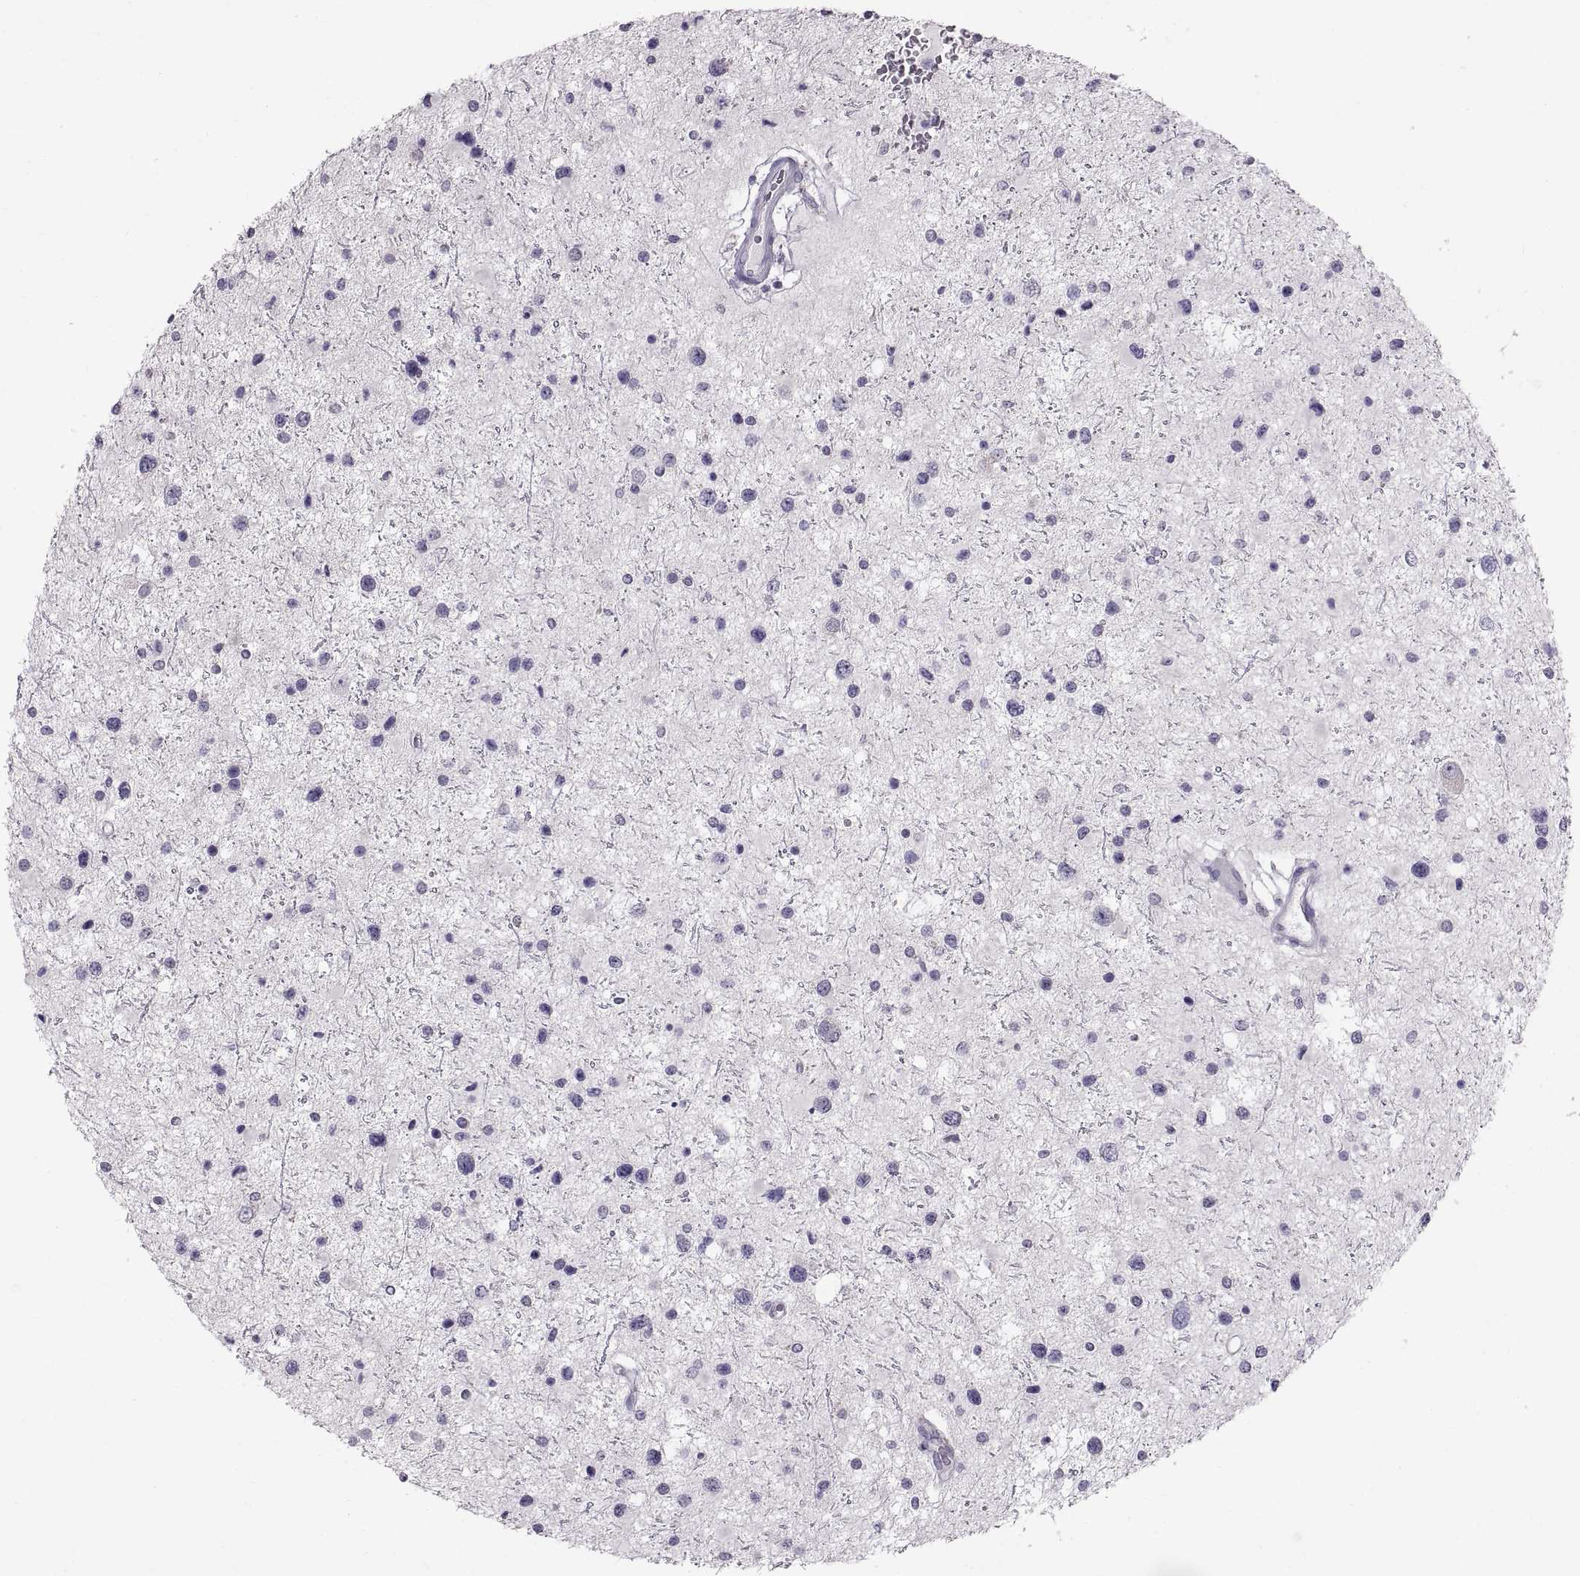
{"staining": {"intensity": "negative", "quantity": "none", "location": "none"}, "tissue": "glioma", "cell_type": "Tumor cells", "image_type": "cancer", "snomed": [{"axis": "morphology", "description": "Glioma, malignant, Low grade"}, {"axis": "topography", "description": "Brain"}], "caption": "Low-grade glioma (malignant) was stained to show a protein in brown. There is no significant expression in tumor cells.", "gene": "WBP2NL", "patient": {"sex": "female", "age": 32}}